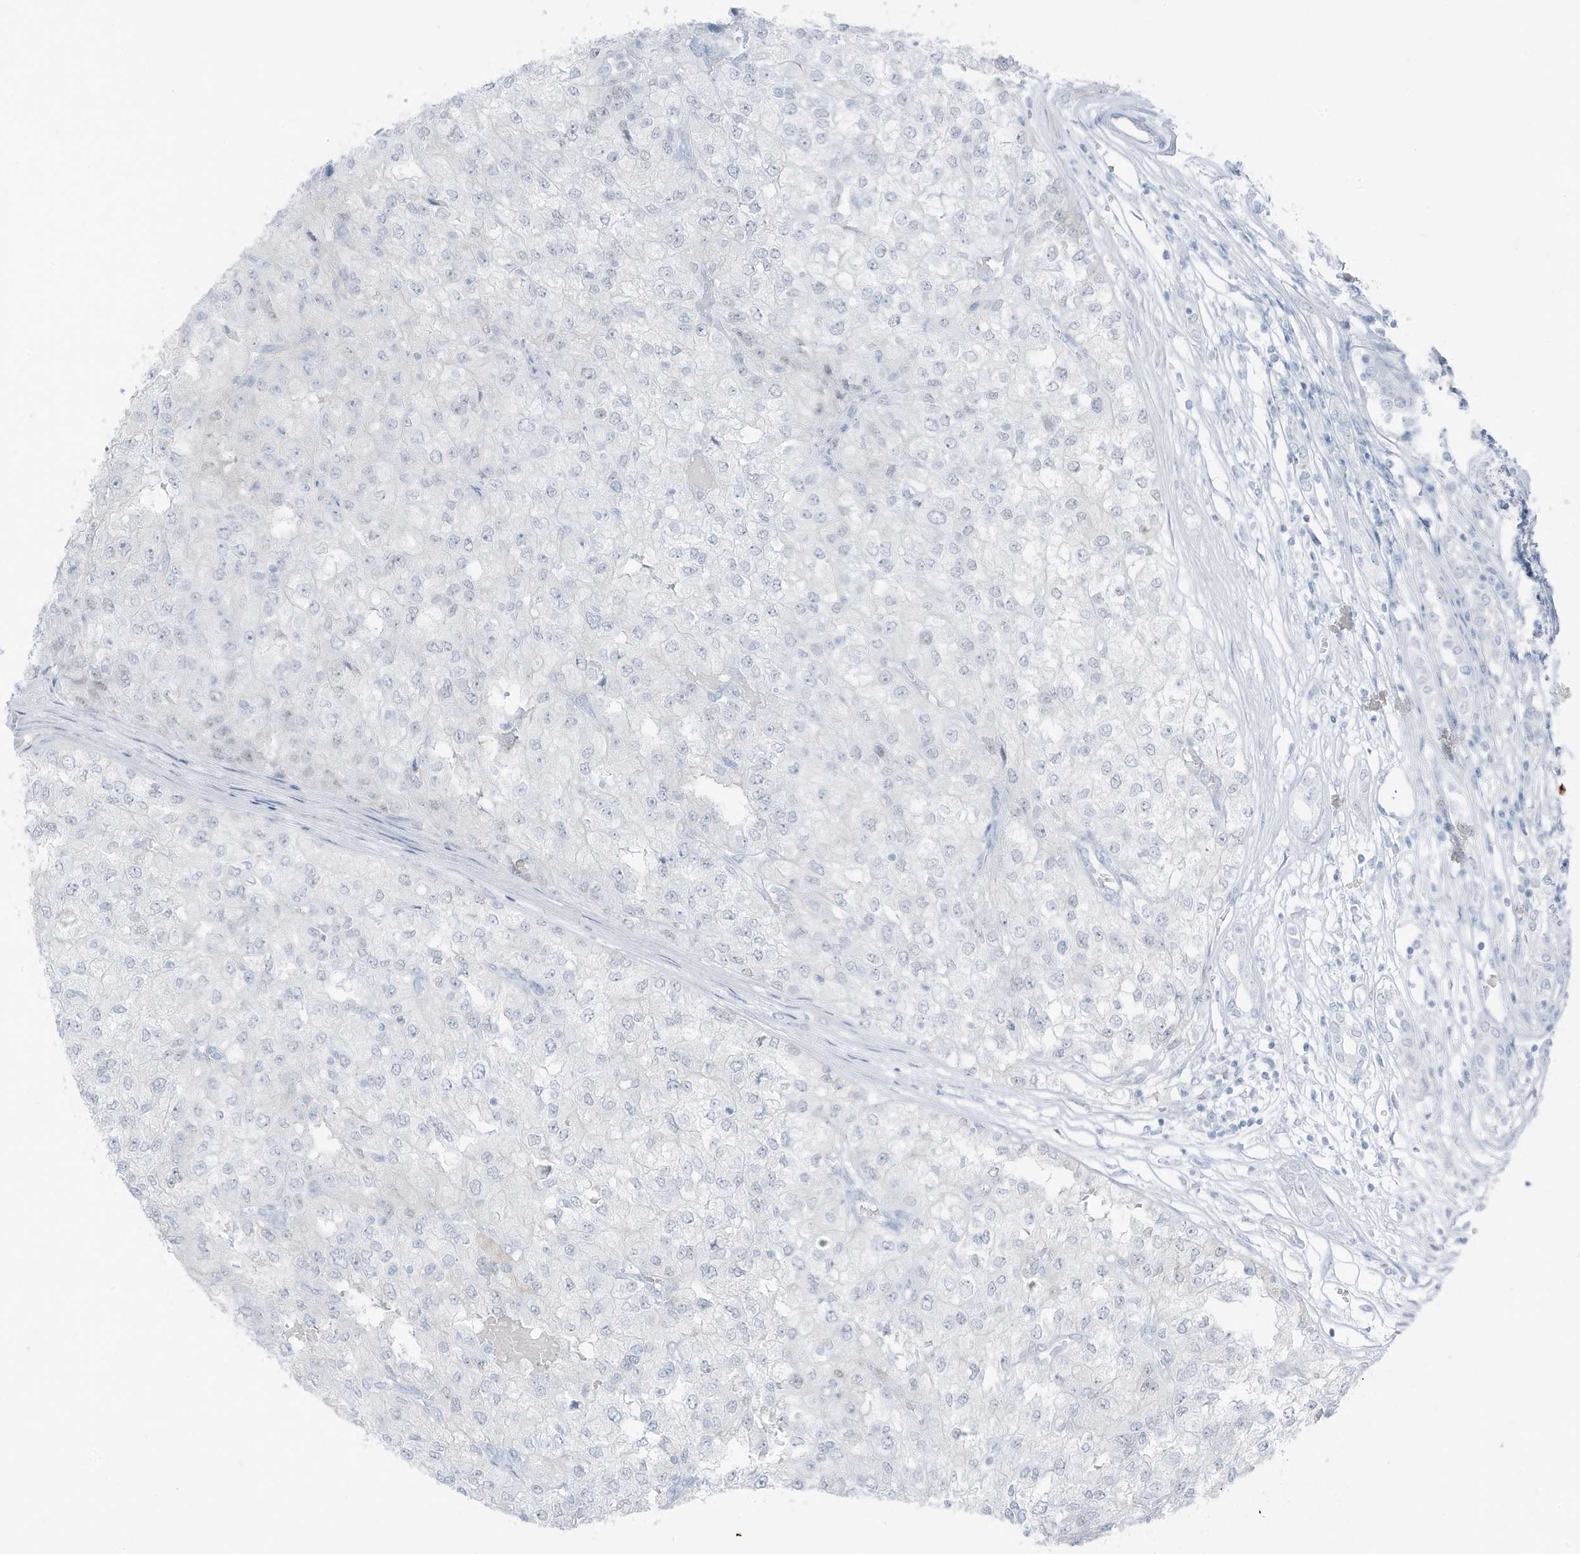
{"staining": {"intensity": "negative", "quantity": "none", "location": "none"}, "tissue": "renal cancer", "cell_type": "Tumor cells", "image_type": "cancer", "snomed": [{"axis": "morphology", "description": "Adenocarcinoma, NOS"}, {"axis": "topography", "description": "Kidney"}], "caption": "IHC of adenocarcinoma (renal) reveals no expression in tumor cells.", "gene": "ZFP64", "patient": {"sex": "female", "age": 54}}